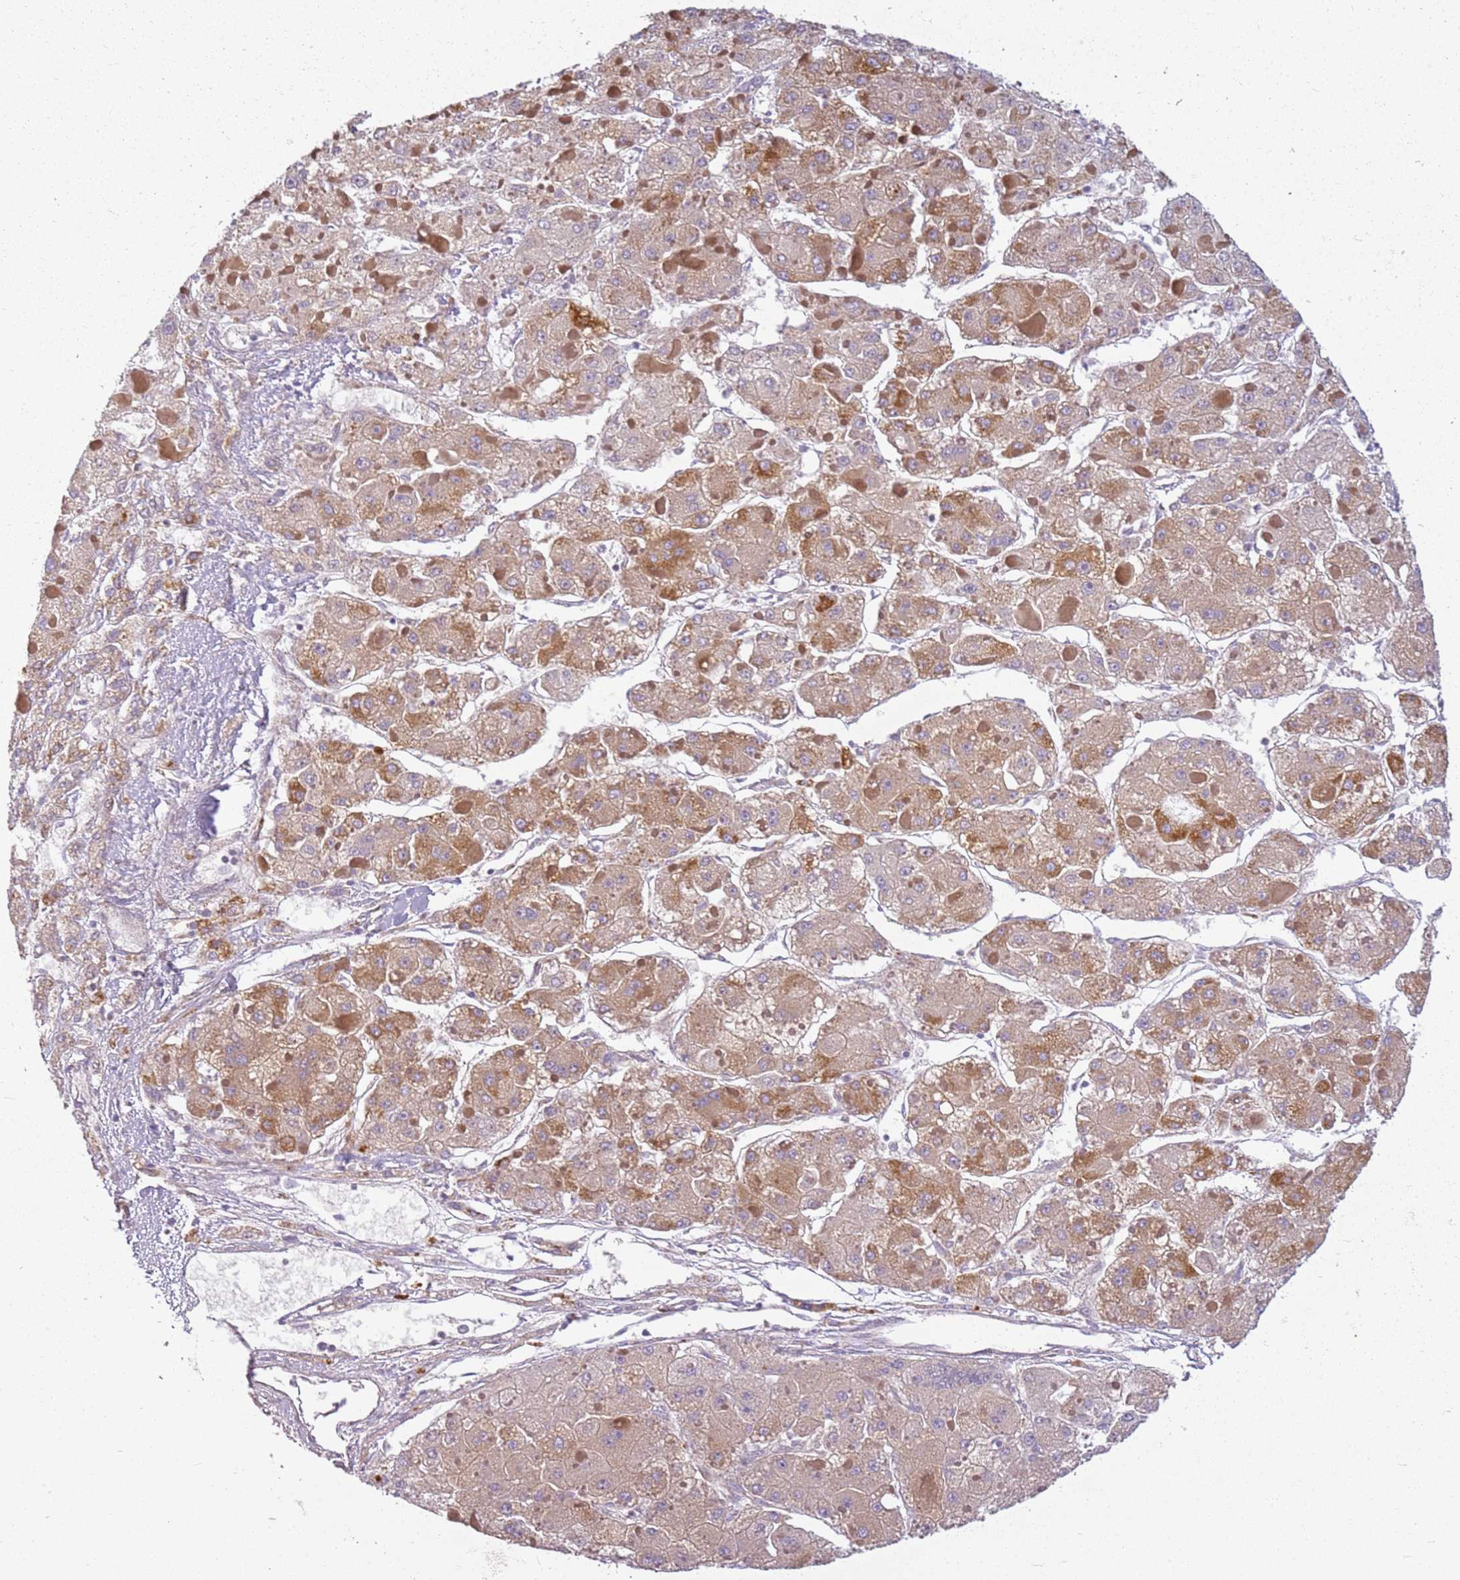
{"staining": {"intensity": "moderate", "quantity": "25%-75%", "location": "cytoplasmic/membranous"}, "tissue": "liver cancer", "cell_type": "Tumor cells", "image_type": "cancer", "snomed": [{"axis": "morphology", "description": "Carcinoma, Hepatocellular, NOS"}, {"axis": "topography", "description": "Liver"}], "caption": "IHC (DAB (3,3'-diaminobenzidine)) staining of liver hepatocellular carcinoma displays moderate cytoplasmic/membranous protein staining in approximately 25%-75% of tumor cells.", "gene": "TMEM200C", "patient": {"sex": "female", "age": 73}}